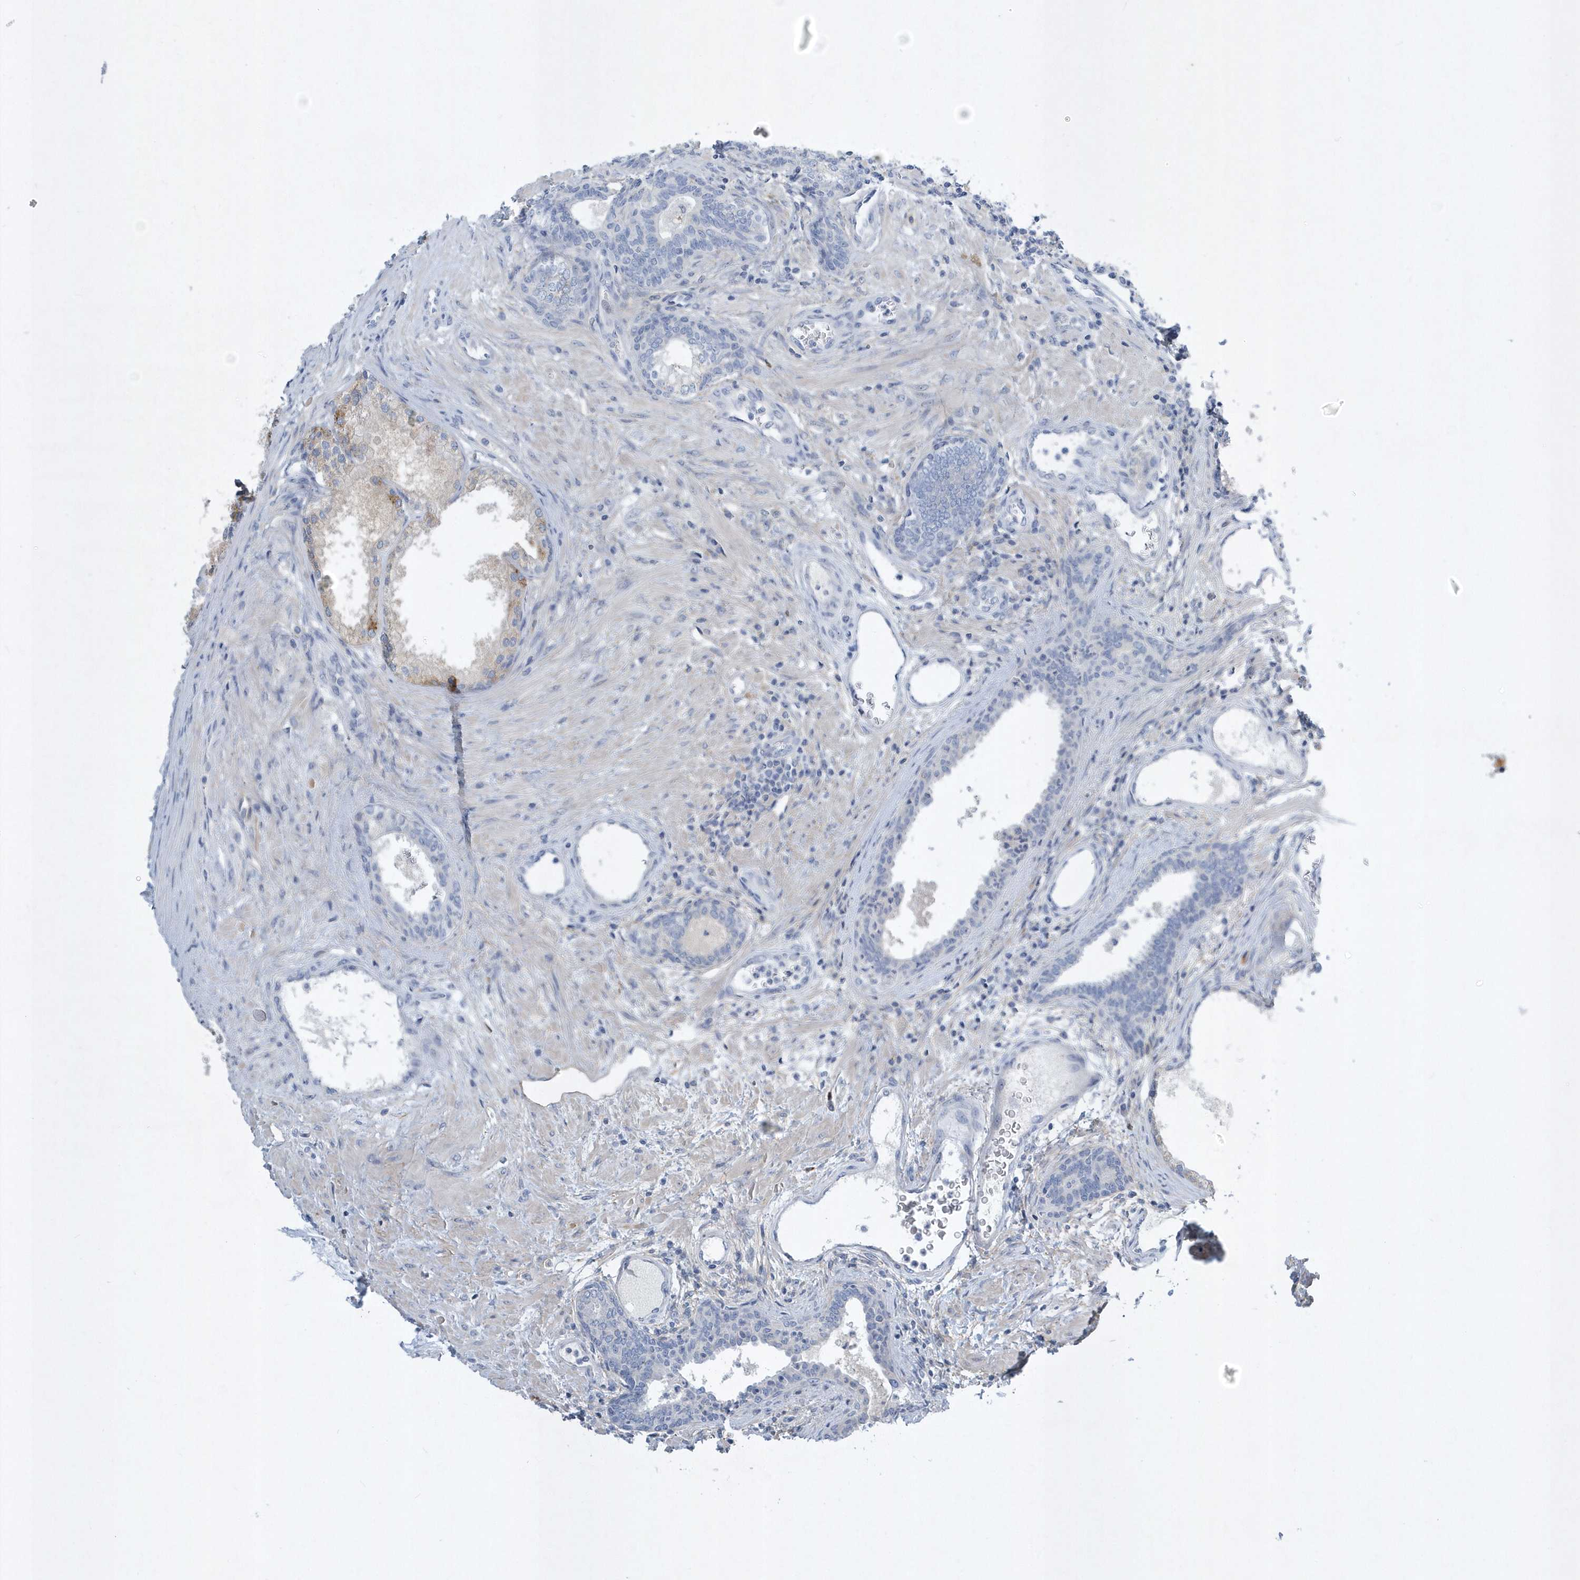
{"staining": {"intensity": "negative", "quantity": "none", "location": "none"}, "tissue": "prostate", "cell_type": "Glandular cells", "image_type": "normal", "snomed": [{"axis": "morphology", "description": "Normal tissue, NOS"}, {"axis": "topography", "description": "Prostate"}], "caption": "An image of prostate stained for a protein demonstrates no brown staining in glandular cells. (Stains: DAB (3,3'-diaminobenzidine) immunohistochemistry with hematoxylin counter stain, Microscopy: brightfield microscopy at high magnification).", "gene": "SPATA18", "patient": {"sex": "male", "age": 76}}